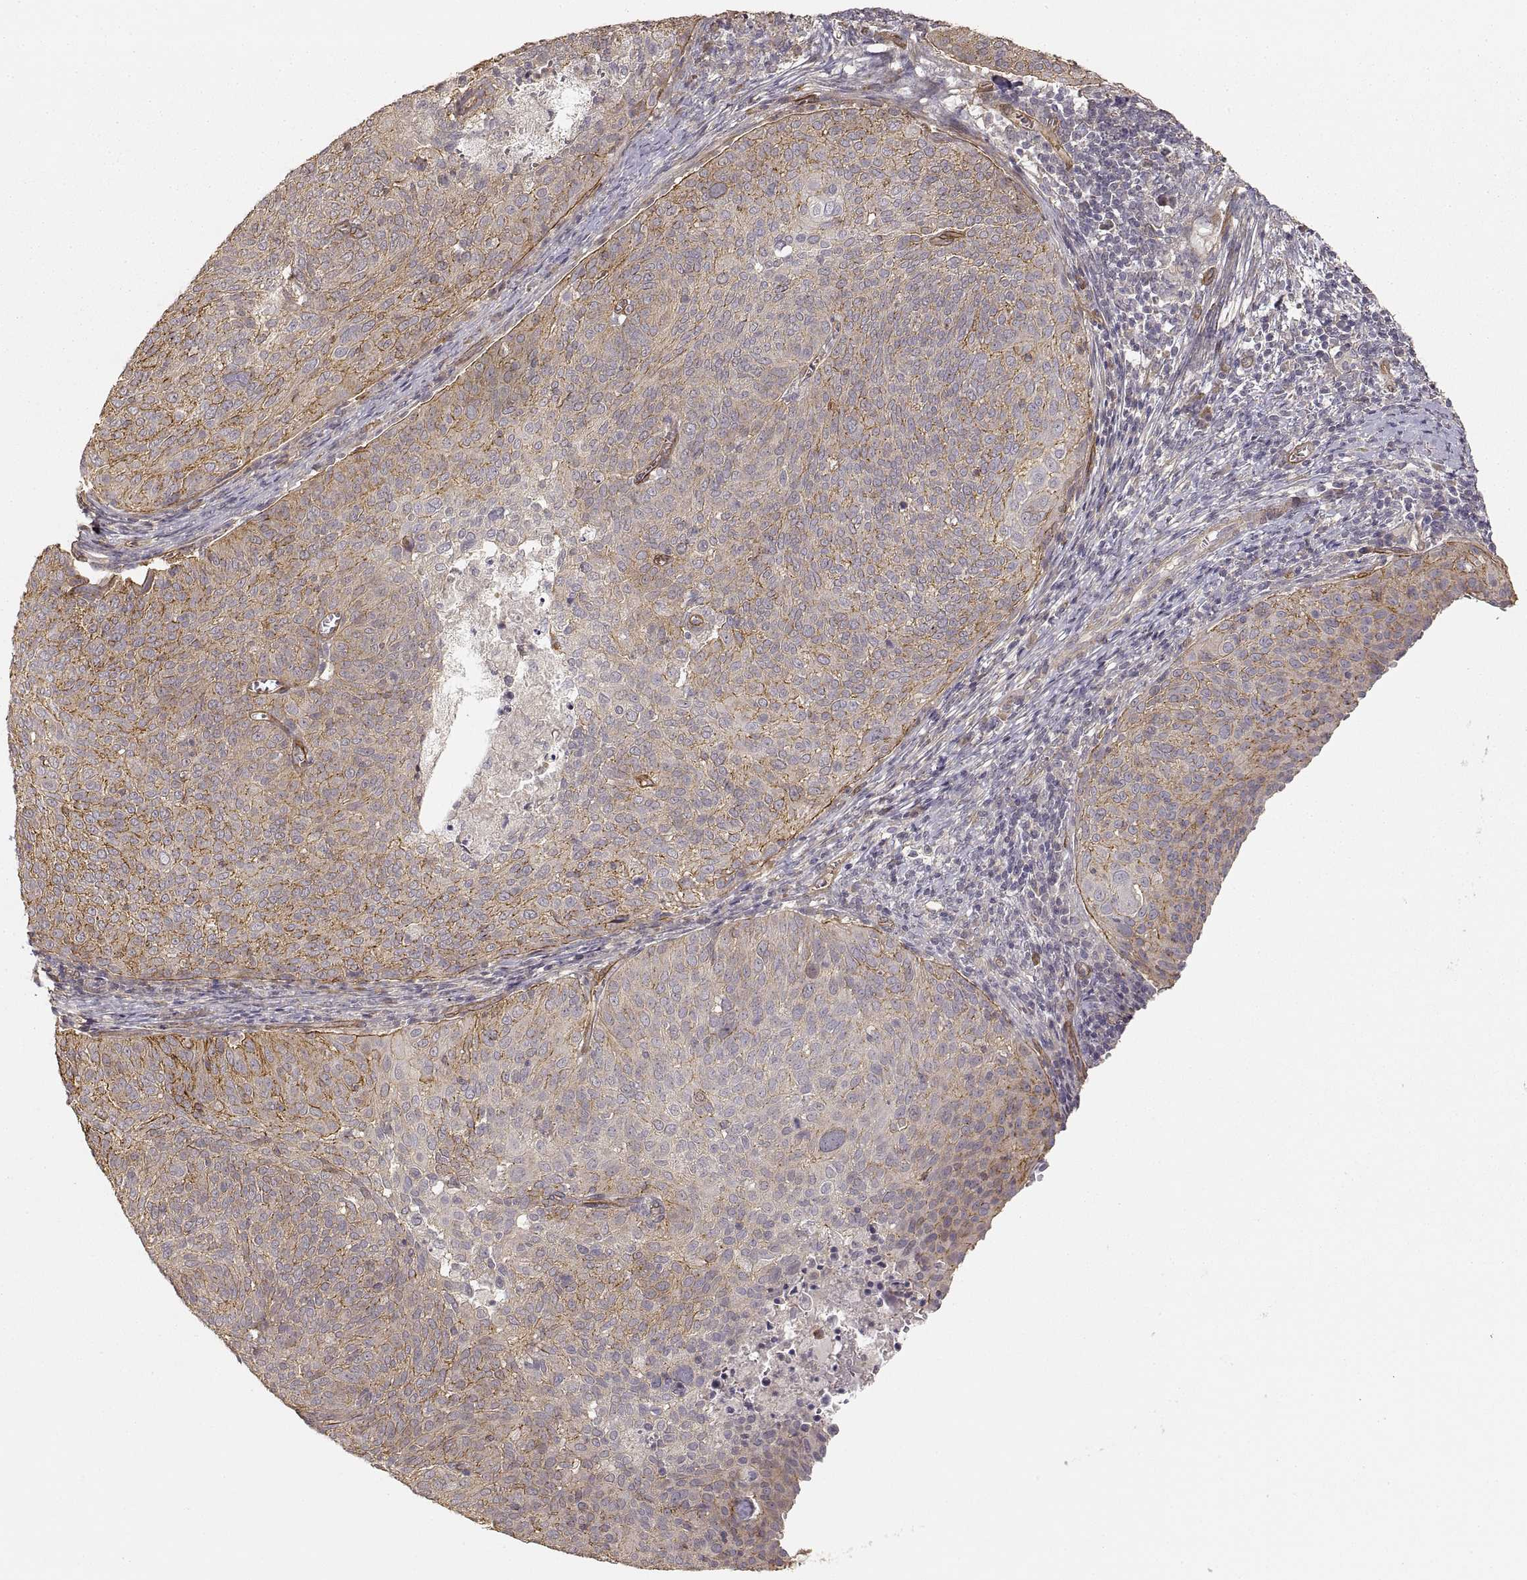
{"staining": {"intensity": "moderate", "quantity": ">75%", "location": "cytoplasmic/membranous"}, "tissue": "cervical cancer", "cell_type": "Tumor cells", "image_type": "cancer", "snomed": [{"axis": "morphology", "description": "Squamous cell carcinoma, NOS"}, {"axis": "topography", "description": "Cervix"}], "caption": "Cervical cancer (squamous cell carcinoma) was stained to show a protein in brown. There is medium levels of moderate cytoplasmic/membranous expression in about >75% of tumor cells. The staining was performed using DAB (3,3'-diaminobenzidine), with brown indicating positive protein expression. Nuclei are stained blue with hematoxylin.", "gene": "LAMA4", "patient": {"sex": "female", "age": 39}}